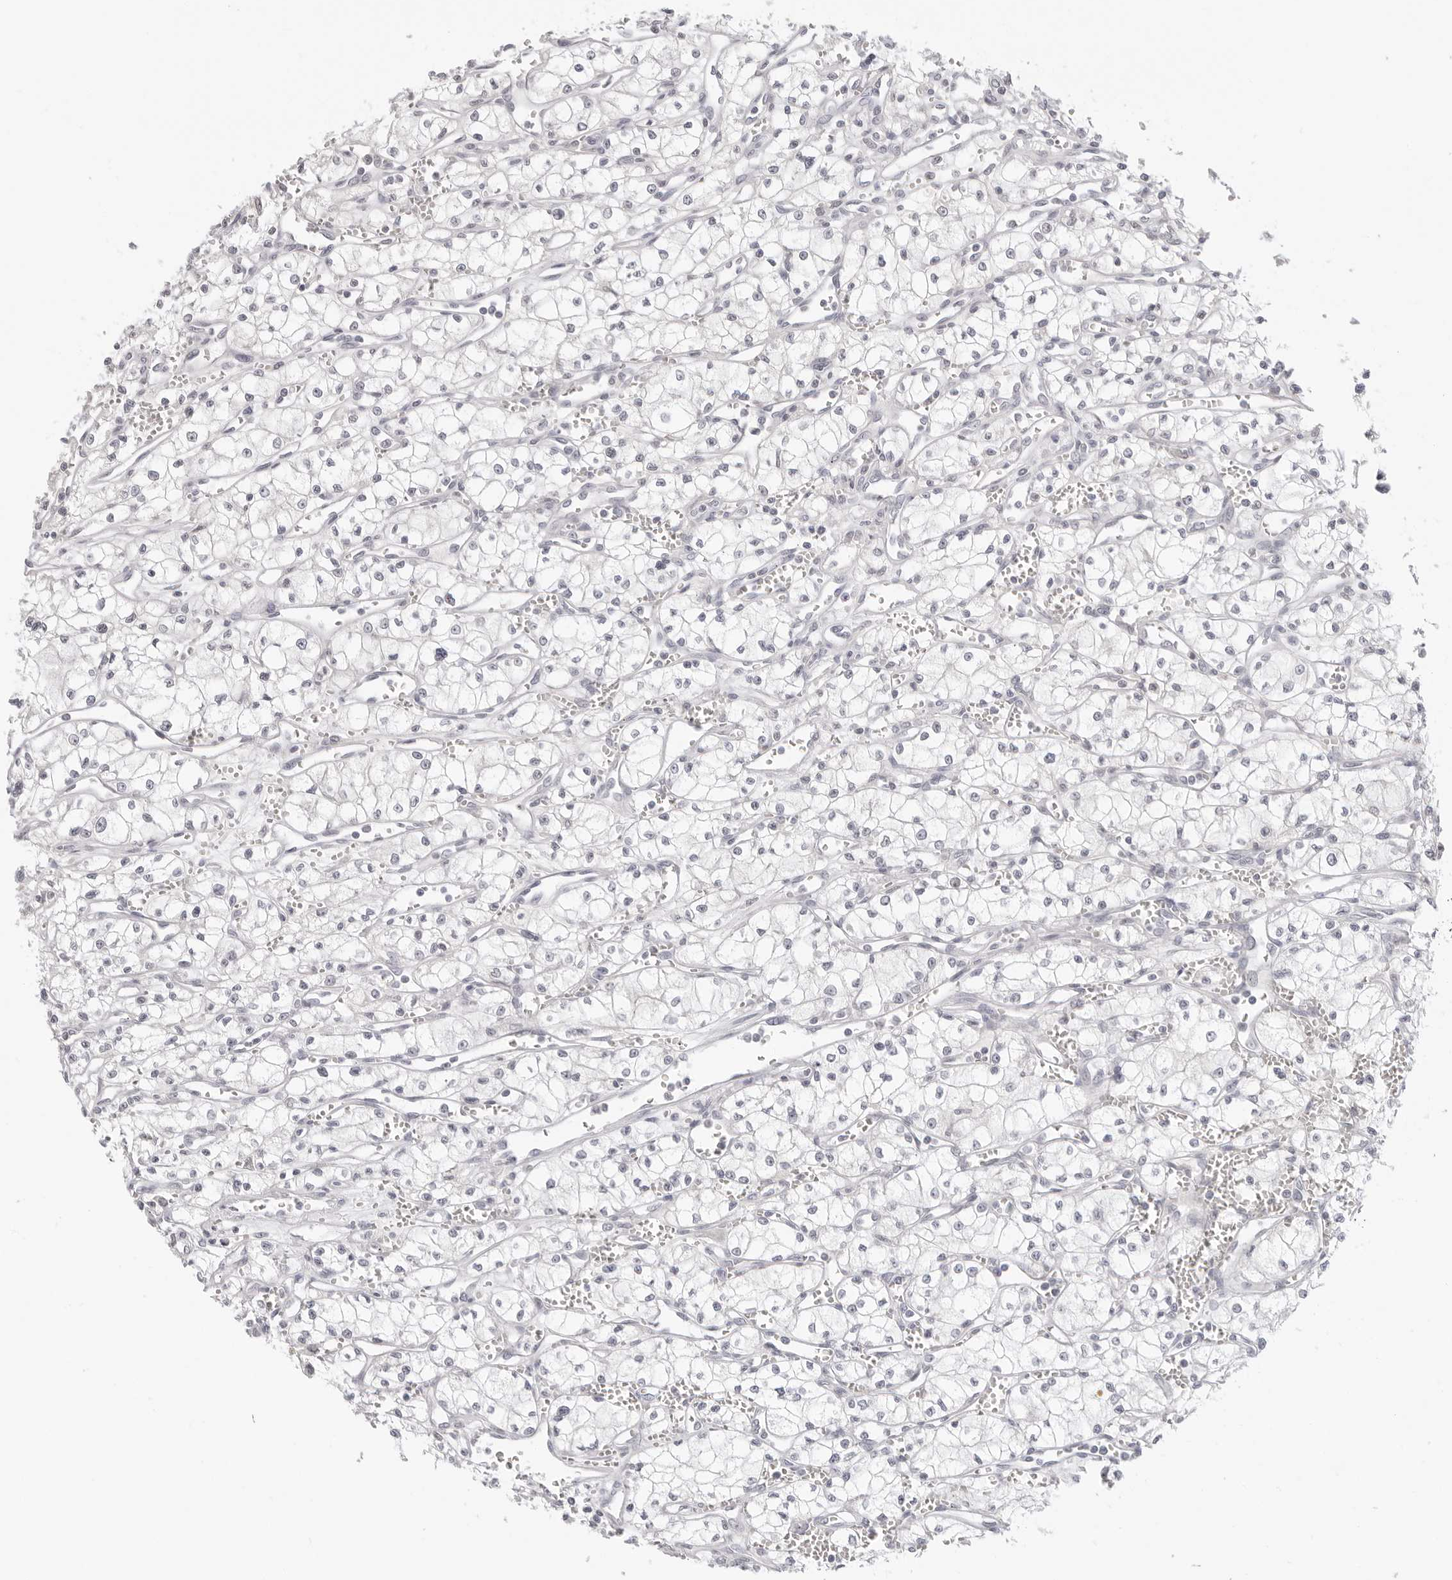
{"staining": {"intensity": "negative", "quantity": "none", "location": "none"}, "tissue": "renal cancer", "cell_type": "Tumor cells", "image_type": "cancer", "snomed": [{"axis": "morphology", "description": "Adenocarcinoma, NOS"}, {"axis": "topography", "description": "Kidney"}], "caption": "The immunohistochemistry (IHC) micrograph has no significant positivity in tumor cells of renal cancer (adenocarcinoma) tissue. (Stains: DAB (3,3'-diaminobenzidine) IHC with hematoxylin counter stain, Microscopy: brightfield microscopy at high magnification).", "gene": "MSH6", "patient": {"sex": "male", "age": 59}}